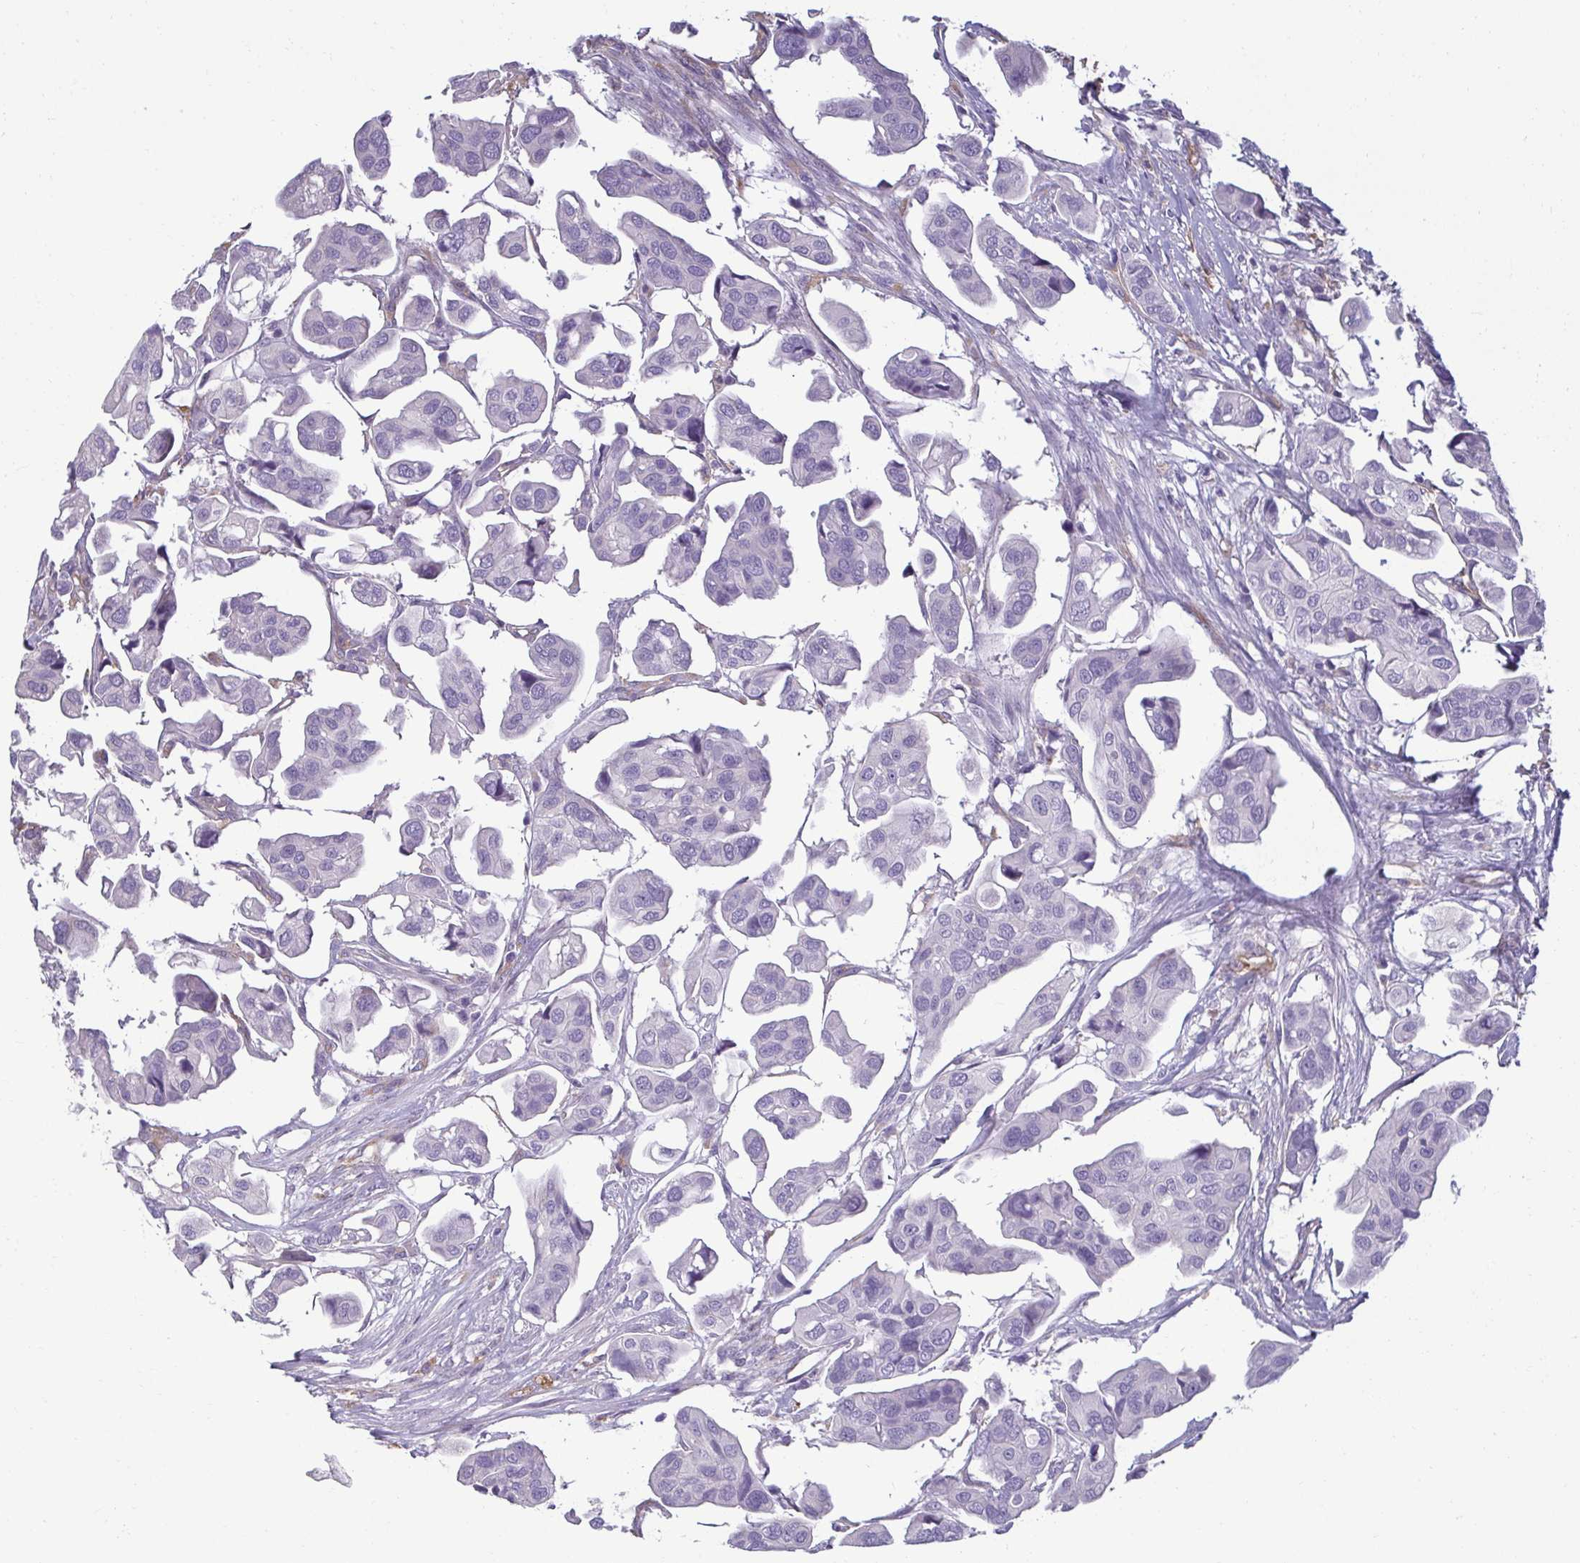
{"staining": {"intensity": "negative", "quantity": "none", "location": "none"}, "tissue": "renal cancer", "cell_type": "Tumor cells", "image_type": "cancer", "snomed": [{"axis": "morphology", "description": "Adenocarcinoma, NOS"}, {"axis": "topography", "description": "Urinary bladder"}], "caption": "High power microscopy image of an IHC photomicrograph of renal cancer, revealing no significant positivity in tumor cells. The staining is performed using DAB brown chromogen with nuclei counter-stained in using hematoxylin.", "gene": "PDE2A", "patient": {"sex": "male", "age": 61}}